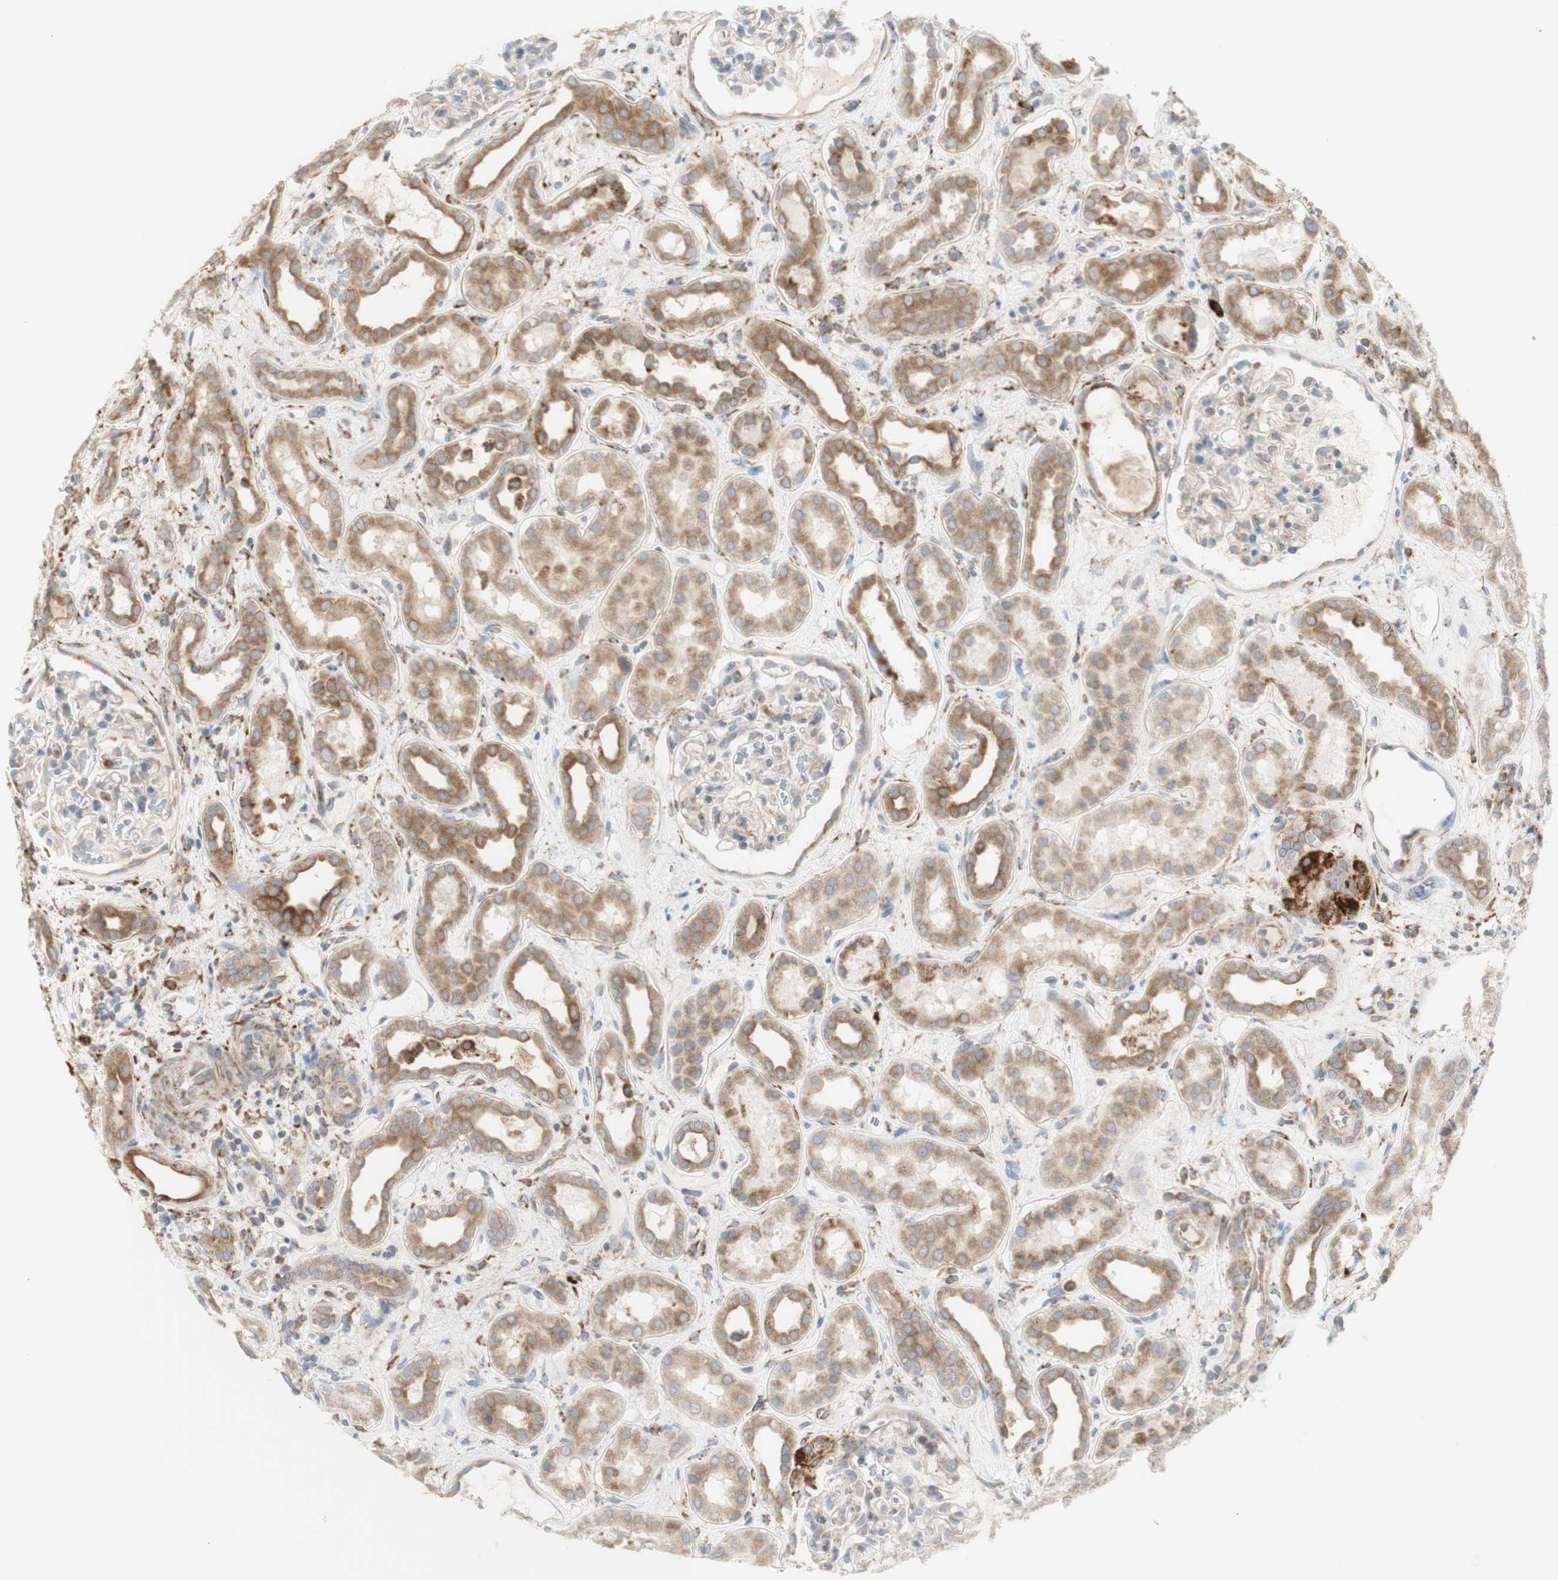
{"staining": {"intensity": "moderate", "quantity": "<25%", "location": "cytoplasmic/membranous"}, "tissue": "kidney", "cell_type": "Cells in glomeruli", "image_type": "normal", "snomed": [{"axis": "morphology", "description": "Normal tissue, NOS"}, {"axis": "topography", "description": "Kidney"}], "caption": "Immunohistochemistry (IHC) image of normal kidney stained for a protein (brown), which demonstrates low levels of moderate cytoplasmic/membranous positivity in about <25% of cells in glomeruli.", "gene": "MANF", "patient": {"sex": "male", "age": 59}}